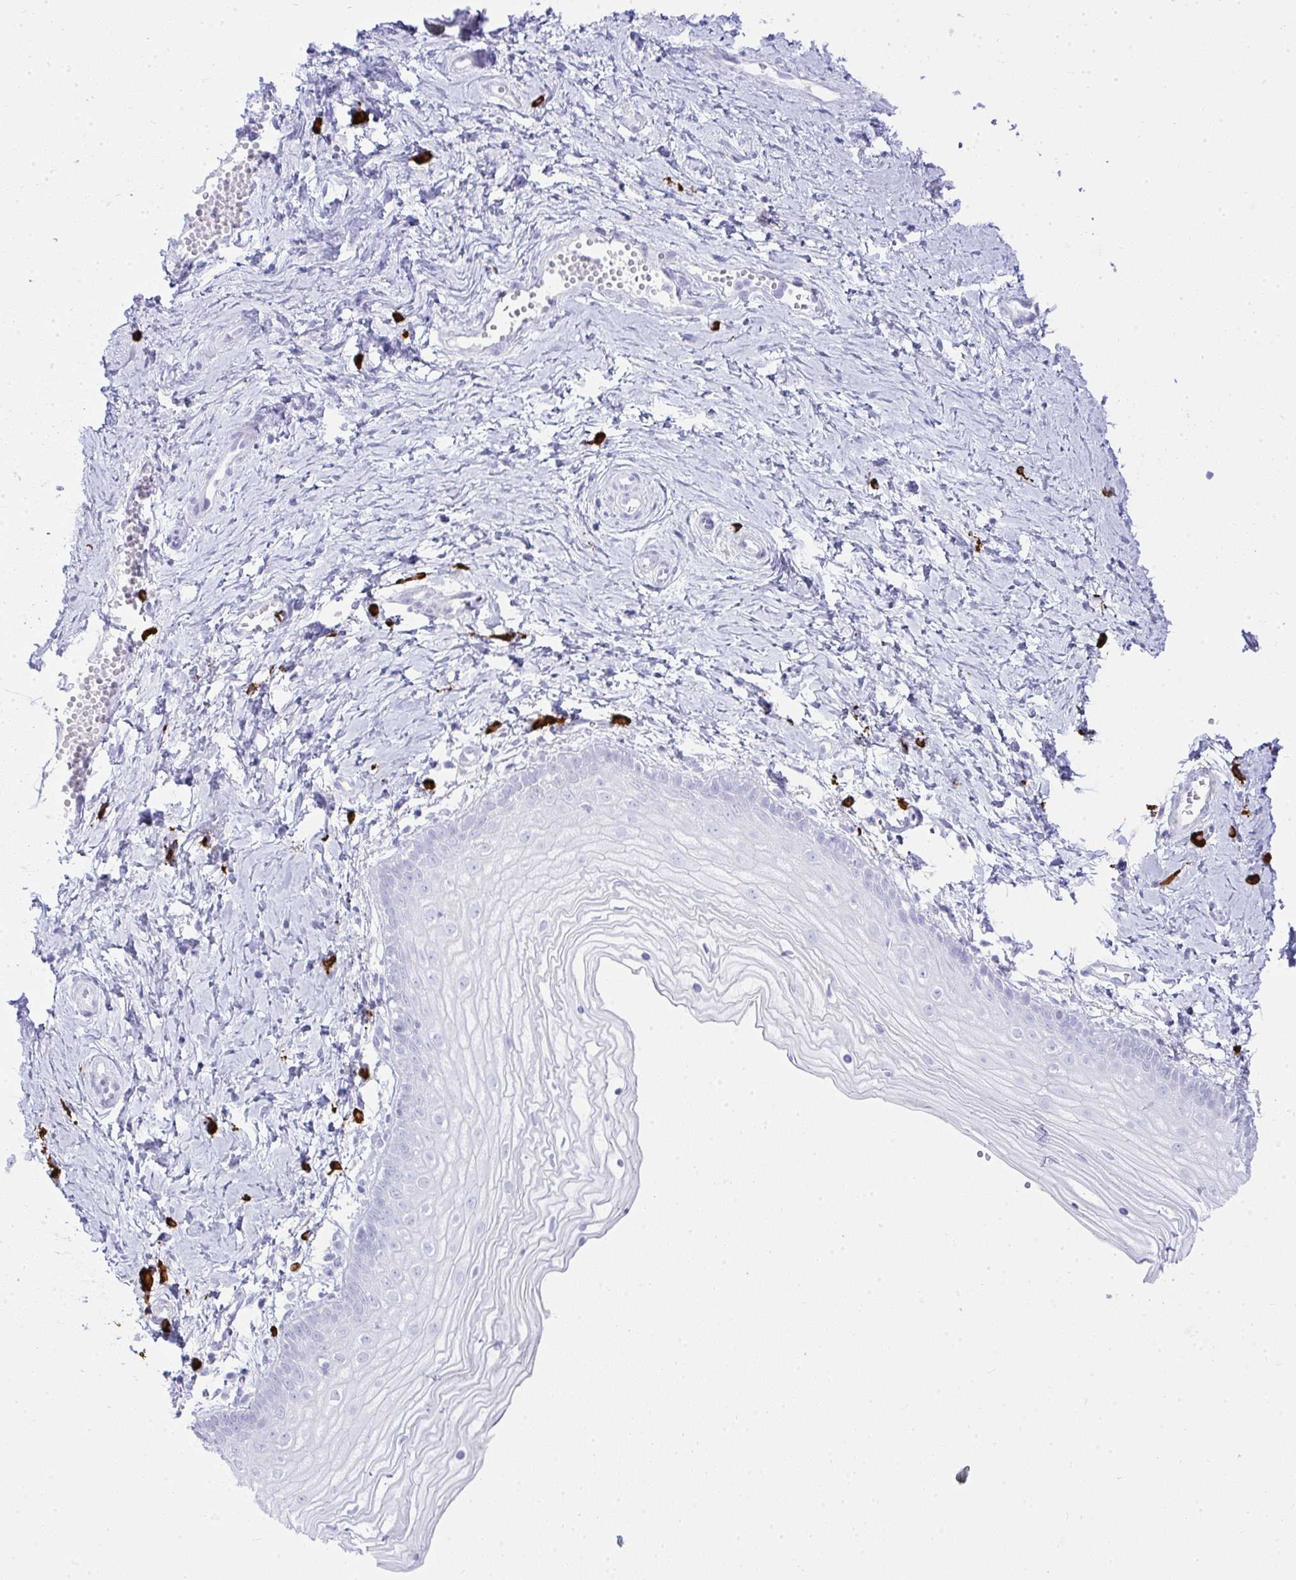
{"staining": {"intensity": "negative", "quantity": "none", "location": "none"}, "tissue": "vagina", "cell_type": "Squamous epithelial cells", "image_type": "normal", "snomed": [{"axis": "morphology", "description": "Normal tissue, NOS"}, {"axis": "topography", "description": "Vagina"}], "caption": "High magnification brightfield microscopy of normal vagina stained with DAB (3,3'-diaminobenzidine) (brown) and counterstained with hematoxylin (blue): squamous epithelial cells show no significant staining.", "gene": "CDADC1", "patient": {"sex": "female", "age": 38}}